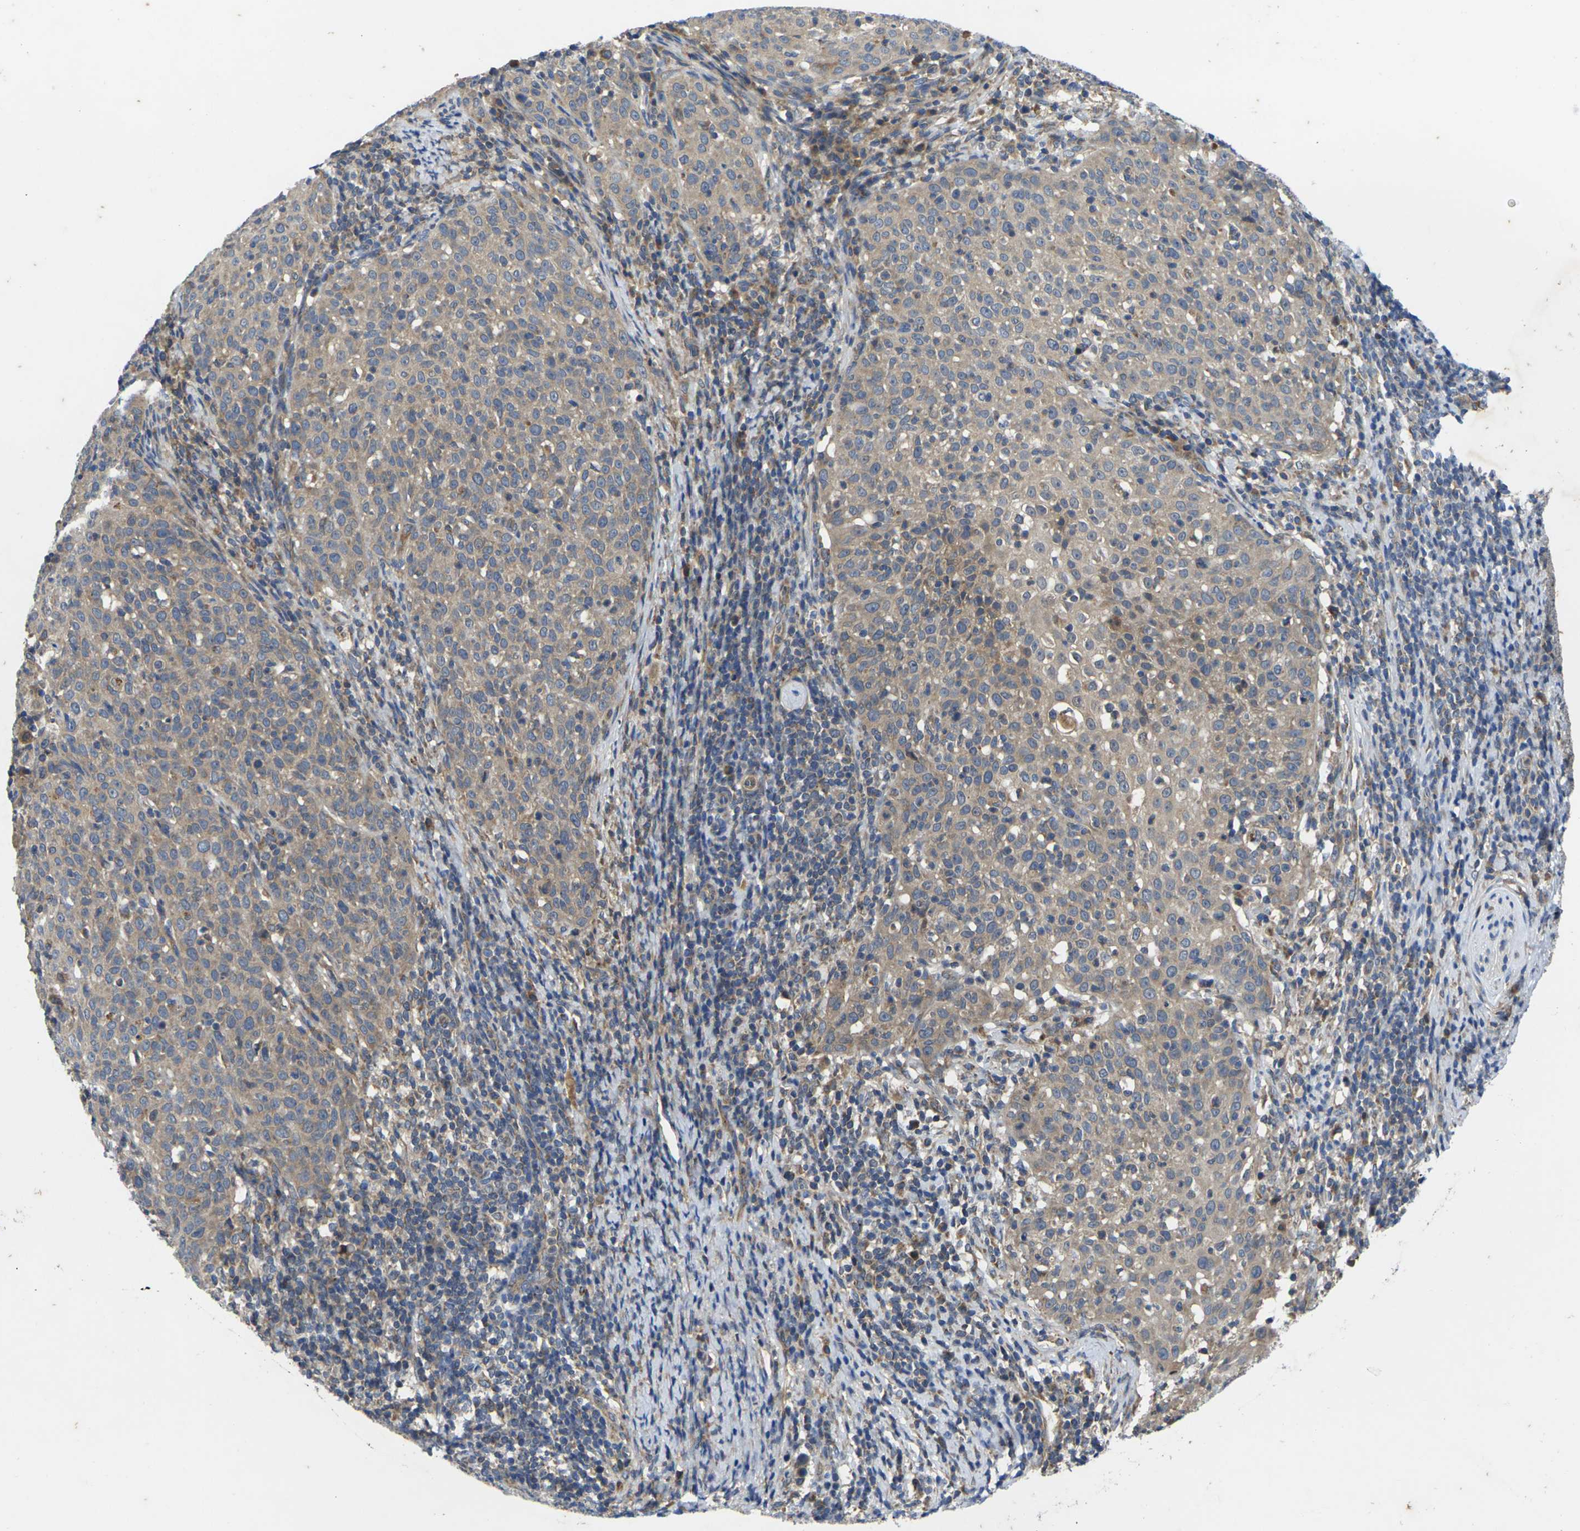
{"staining": {"intensity": "weak", "quantity": ">75%", "location": "cytoplasmic/membranous"}, "tissue": "cervical cancer", "cell_type": "Tumor cells", "image_type": "cancer", "snomed": [{"axis": "morphology", "description": "Squamous cell carcinoma, NOS"}, {"axis": "topography", "description": "Cervix"}], "caption": "Immunohistochemical staining of human cervical squamous cell carcinoma reveals weak cytoplasmic/membranous protein expression in about >75% of tumor cells. (IHC, brightfield microscopy, high magnification).", "gene": "KIF1B", "patient": {"sex": "female", "age": 51}}